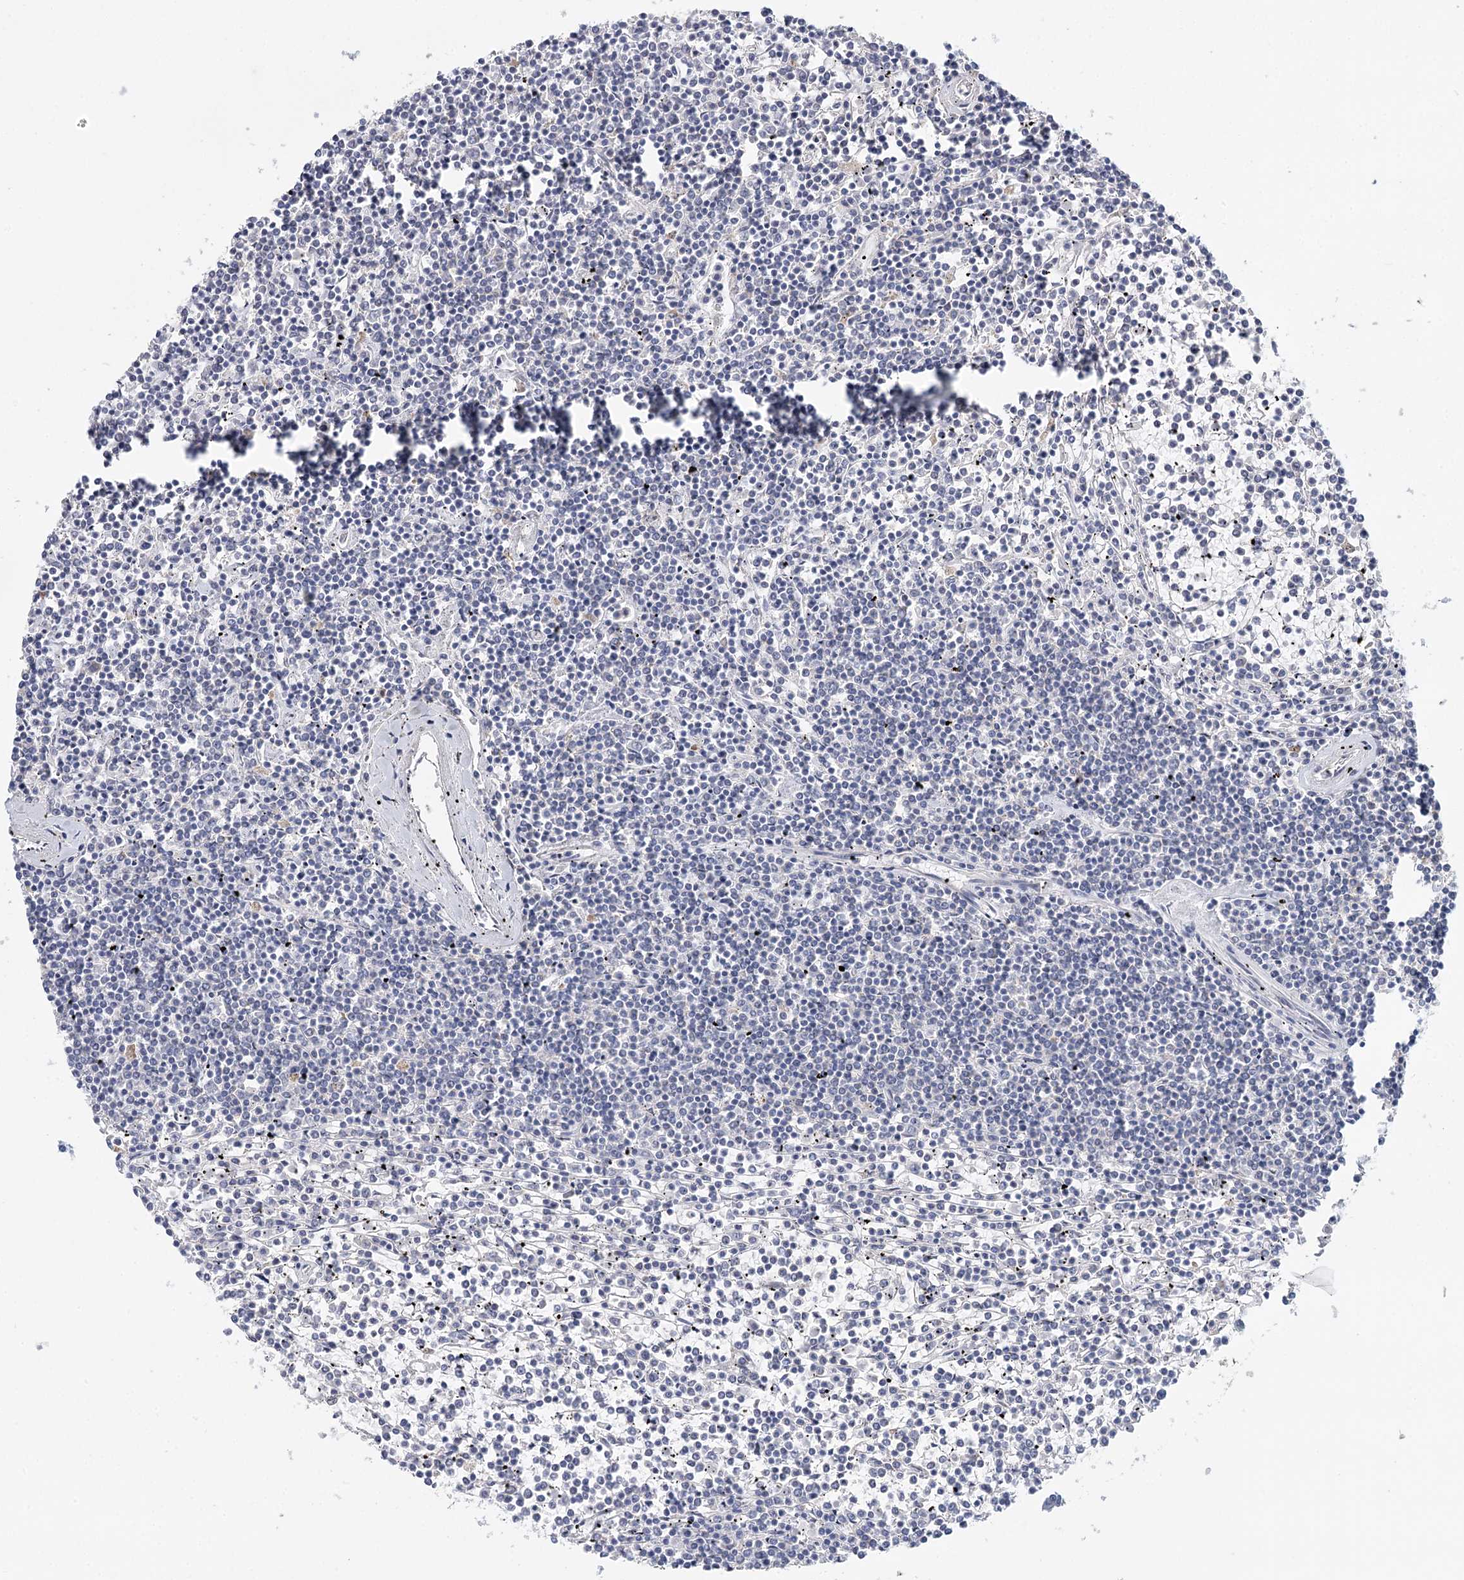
{"staining": {"intensity": "negative", "quantity": "none", "location": "none"}, "tissue": "lymphoma", "cell_type": "Tumor cells", "image_type": "cancer", "snomed": [{"axis": "morphology", "description": "Malignant lymphoma, non-Hodgkin's type, Low grade"}, {"axis": "topography", "description": "Spleen"}], "caption": "Human lymphoma stained for a protein using immunohistochemistry (IHC) reveals no positivity in tumor cells.", "gene": "ARHGAP44", "patient": {"sex": "female", "age": 19}}